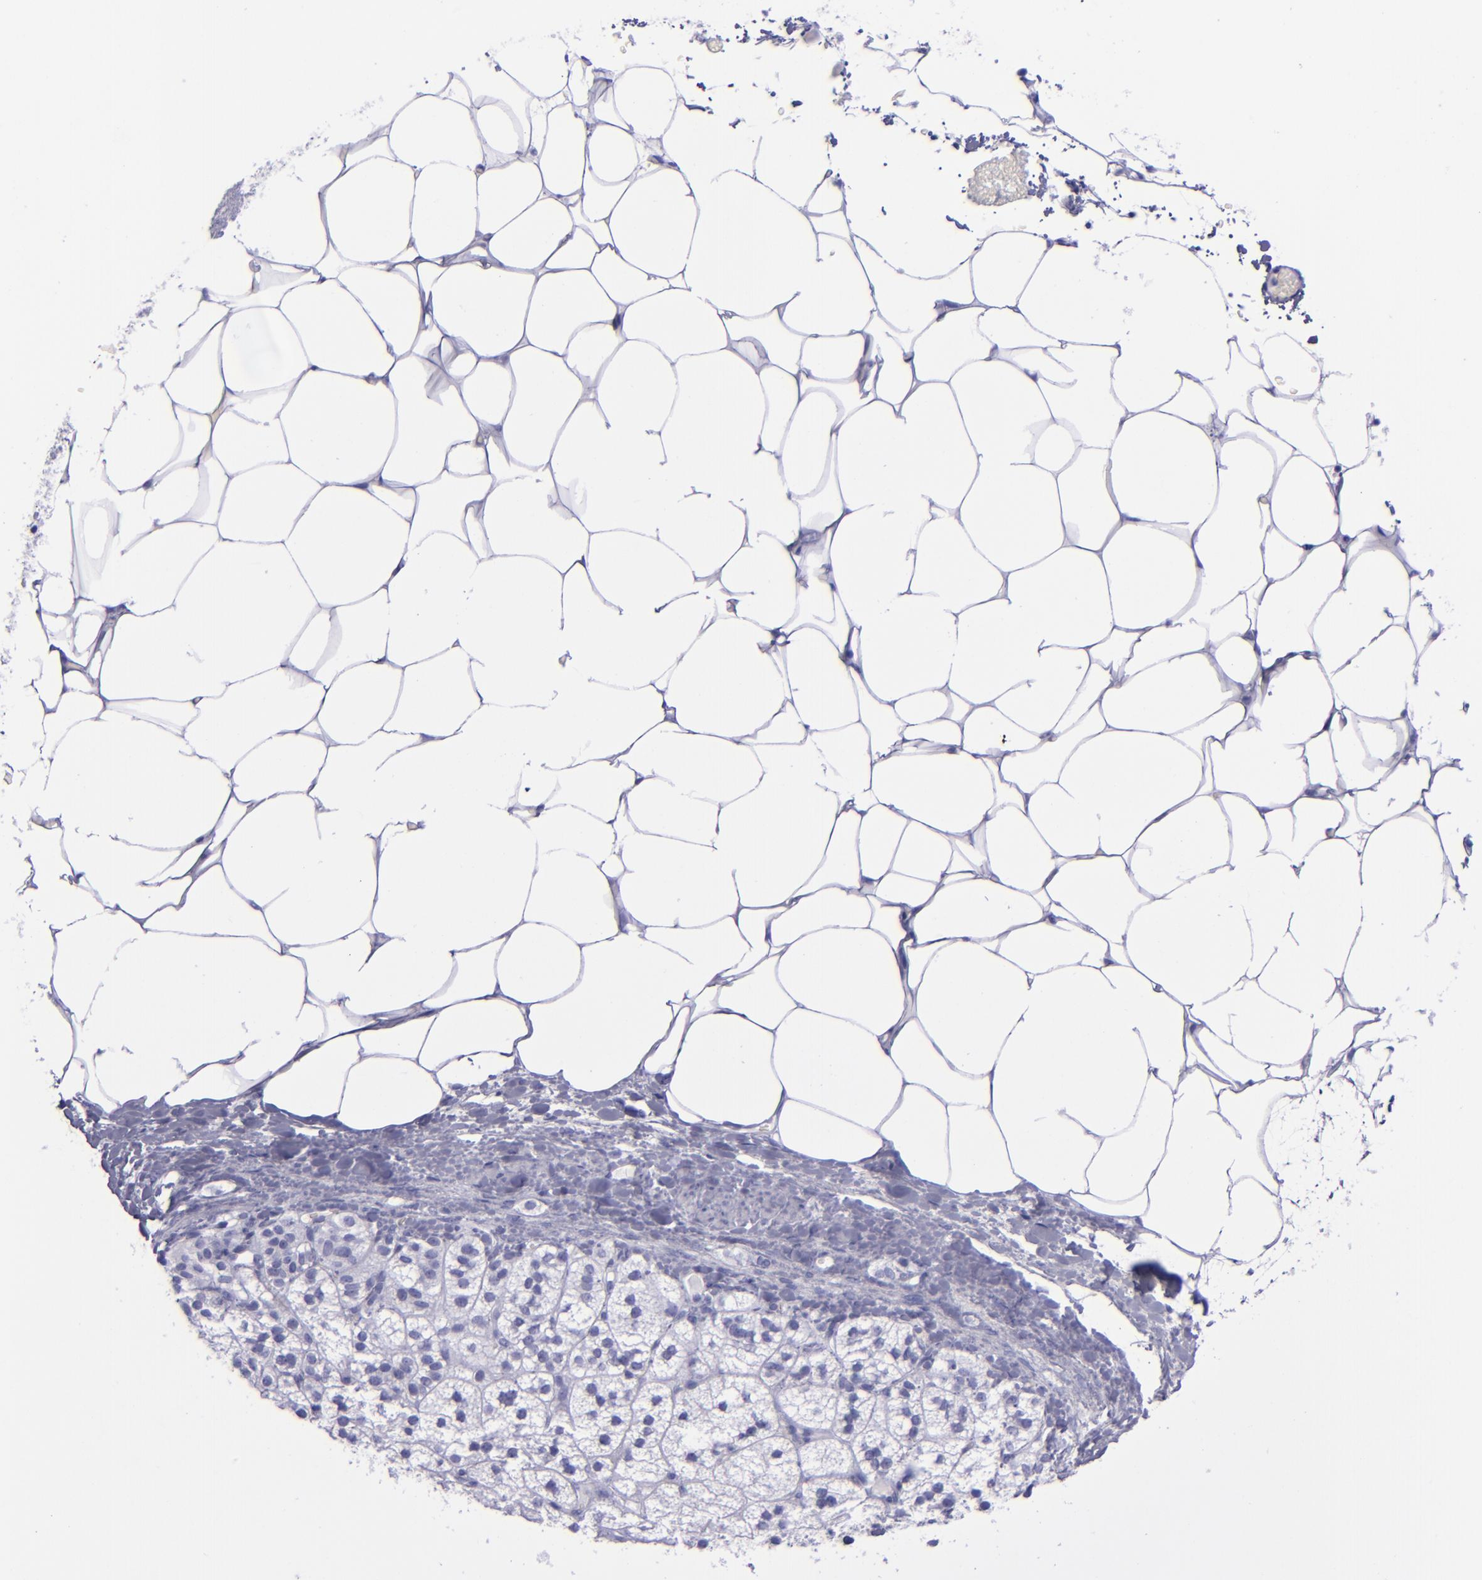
{"staining": {"intensity": "strong", "quantity": "<25%", "location": "nuclear"}, "tissue": "adrenal gland", "cell_type": "Glandular cells", "image_type": "normal", "snomed": [{"axis": "morphology", "description": "Normal tissue, NOS"}, {"axis": "topography", "description": "Adrenal gland"}], "caption": "Protein expression analysis of unremarkable human adrenal gland reveals strong nuclear staining in about <25% of glandular cells.", "gene": "TOP2A", "patient": {"sex": "male", "age": 35}}